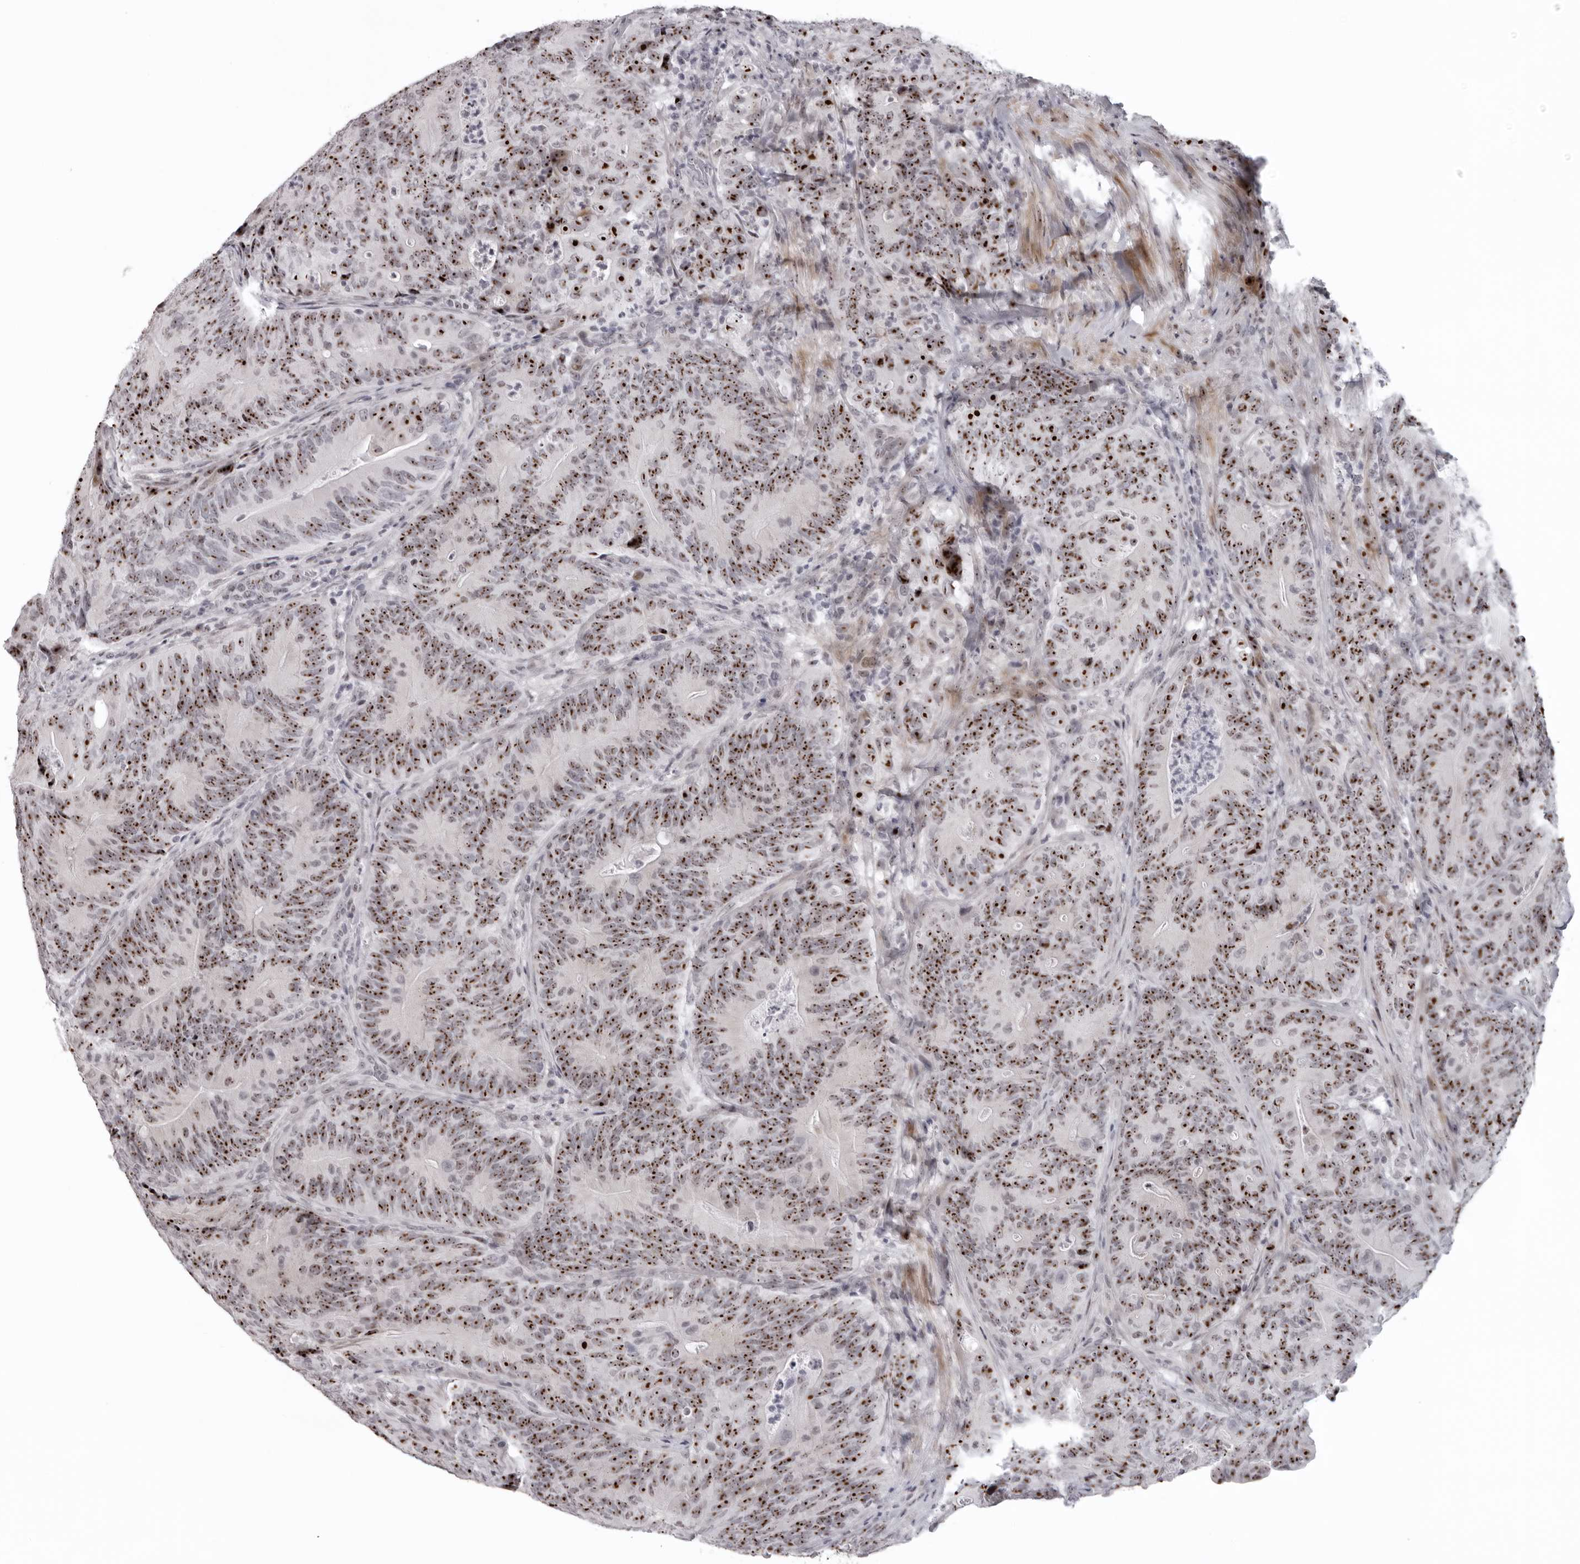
{"staining": {"intensity": "strong", "quantity": ">75%", "location": "nuclear"}, "tissue": "colorectal cancer", "cell_type": "Tumor cells", "image_type": "cancer", "snomed": [{"axis": "morphology", "description": "Normal tissue, NOS"}, {"axis": "topography", "description": "Colon"}], "caption": "Colorectal cancer stained with DAB immunohistochemistry (IHC) exhibits high levels of strong nuclear positivity in approximately >75% of tumor cells.", "gene": "HELZ", "patient": {"sex": "female", "age": 82}}